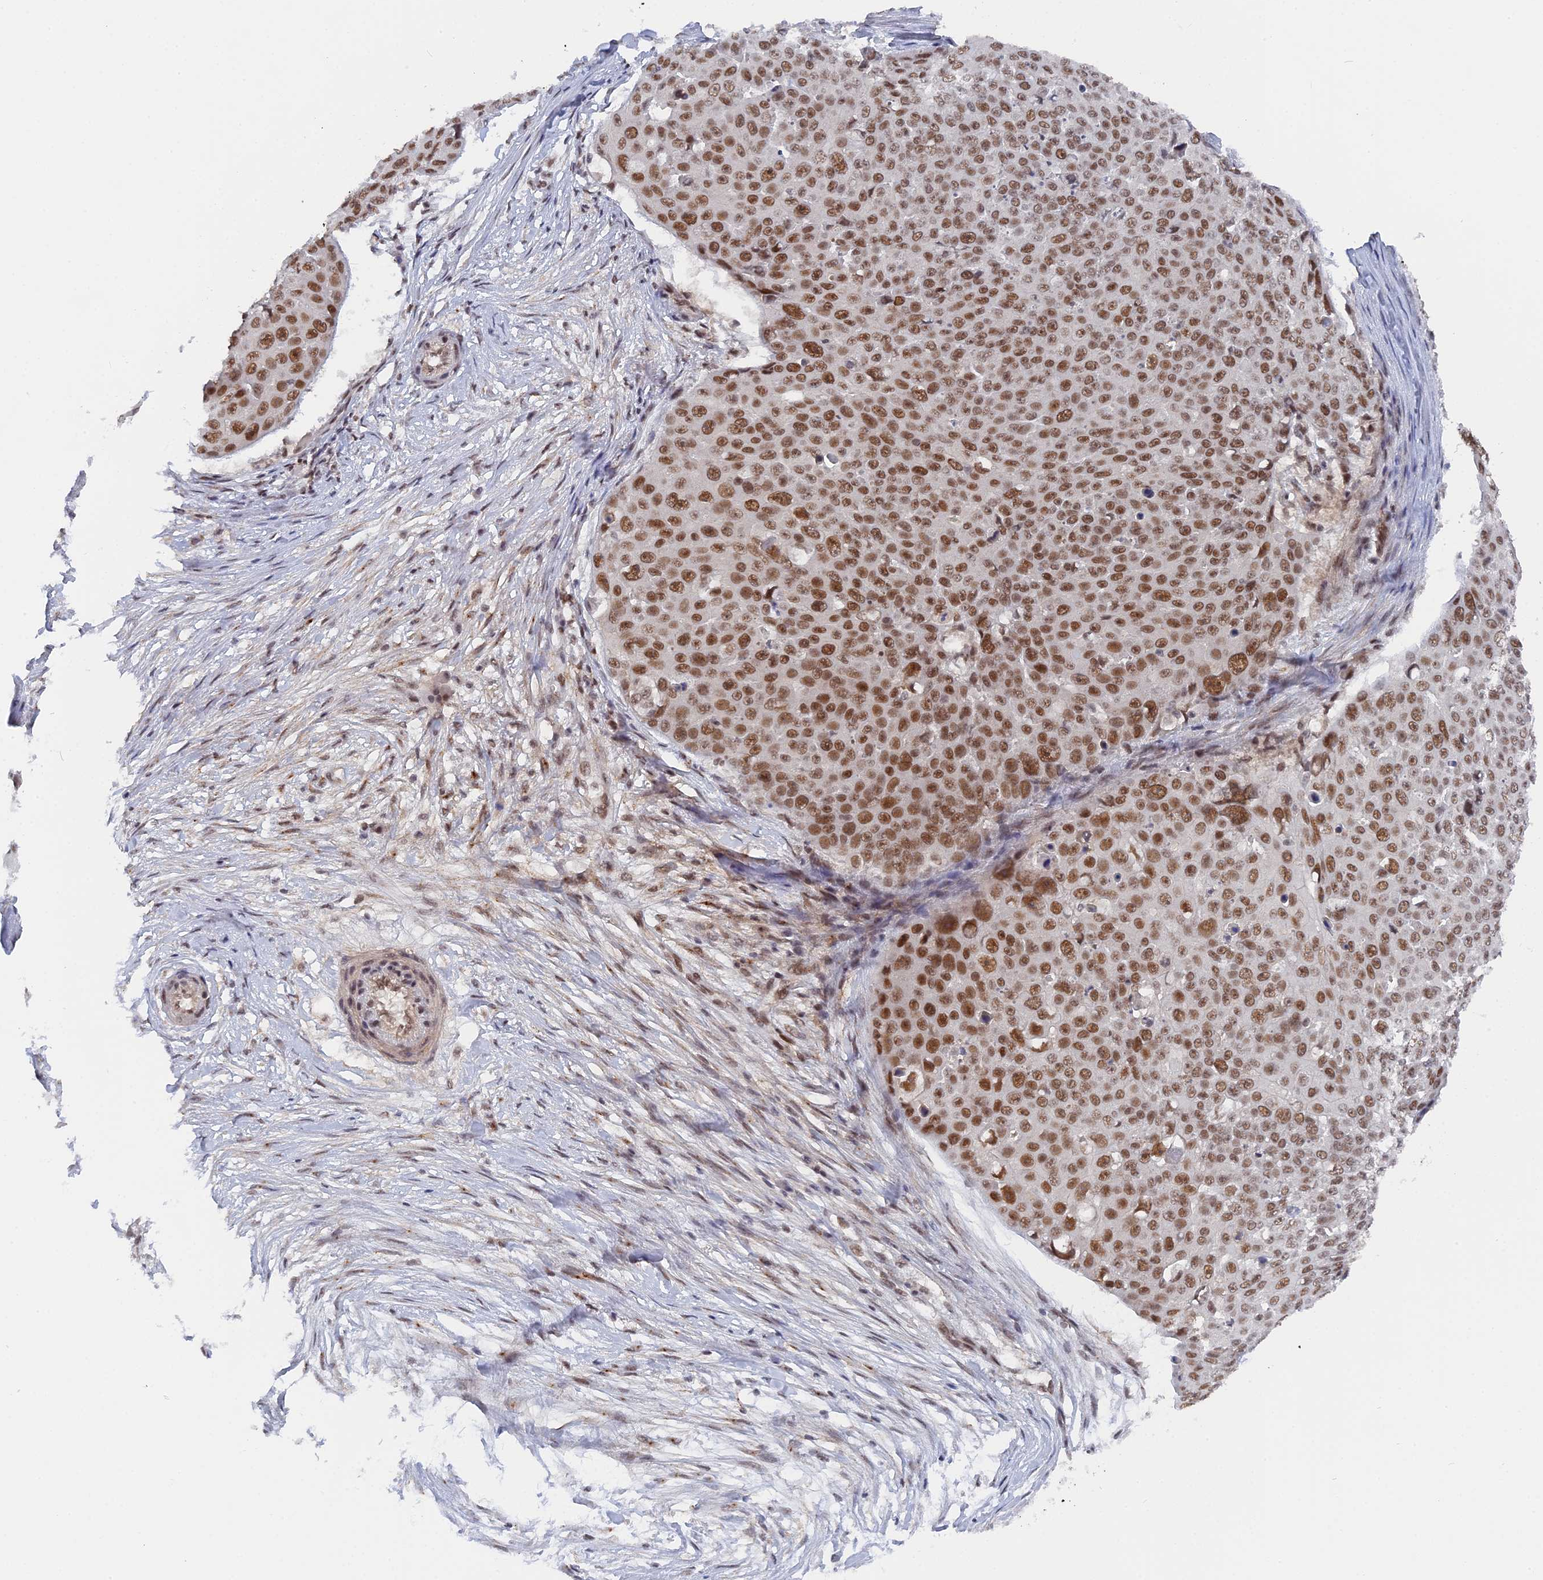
{"staining": {"intensity": "moderate", "quantity": ">75%", "location": "nuclear"}, "tissue": "skin cancer", "cell_type": "Tumor cells", "image_type": "cancer", "snomed": [{"axis": "morphology", "description": "Squamous cell carcinoma, NOS"}, {"axis": "topography", "description": "Skin"}], "caption": "Squamous cell carcinoma (skin) stained with a protein marker shows moderate staining in tumor cells.", "gene": "CCDC85A", "patient": {"sex": "male", "age": 71}}